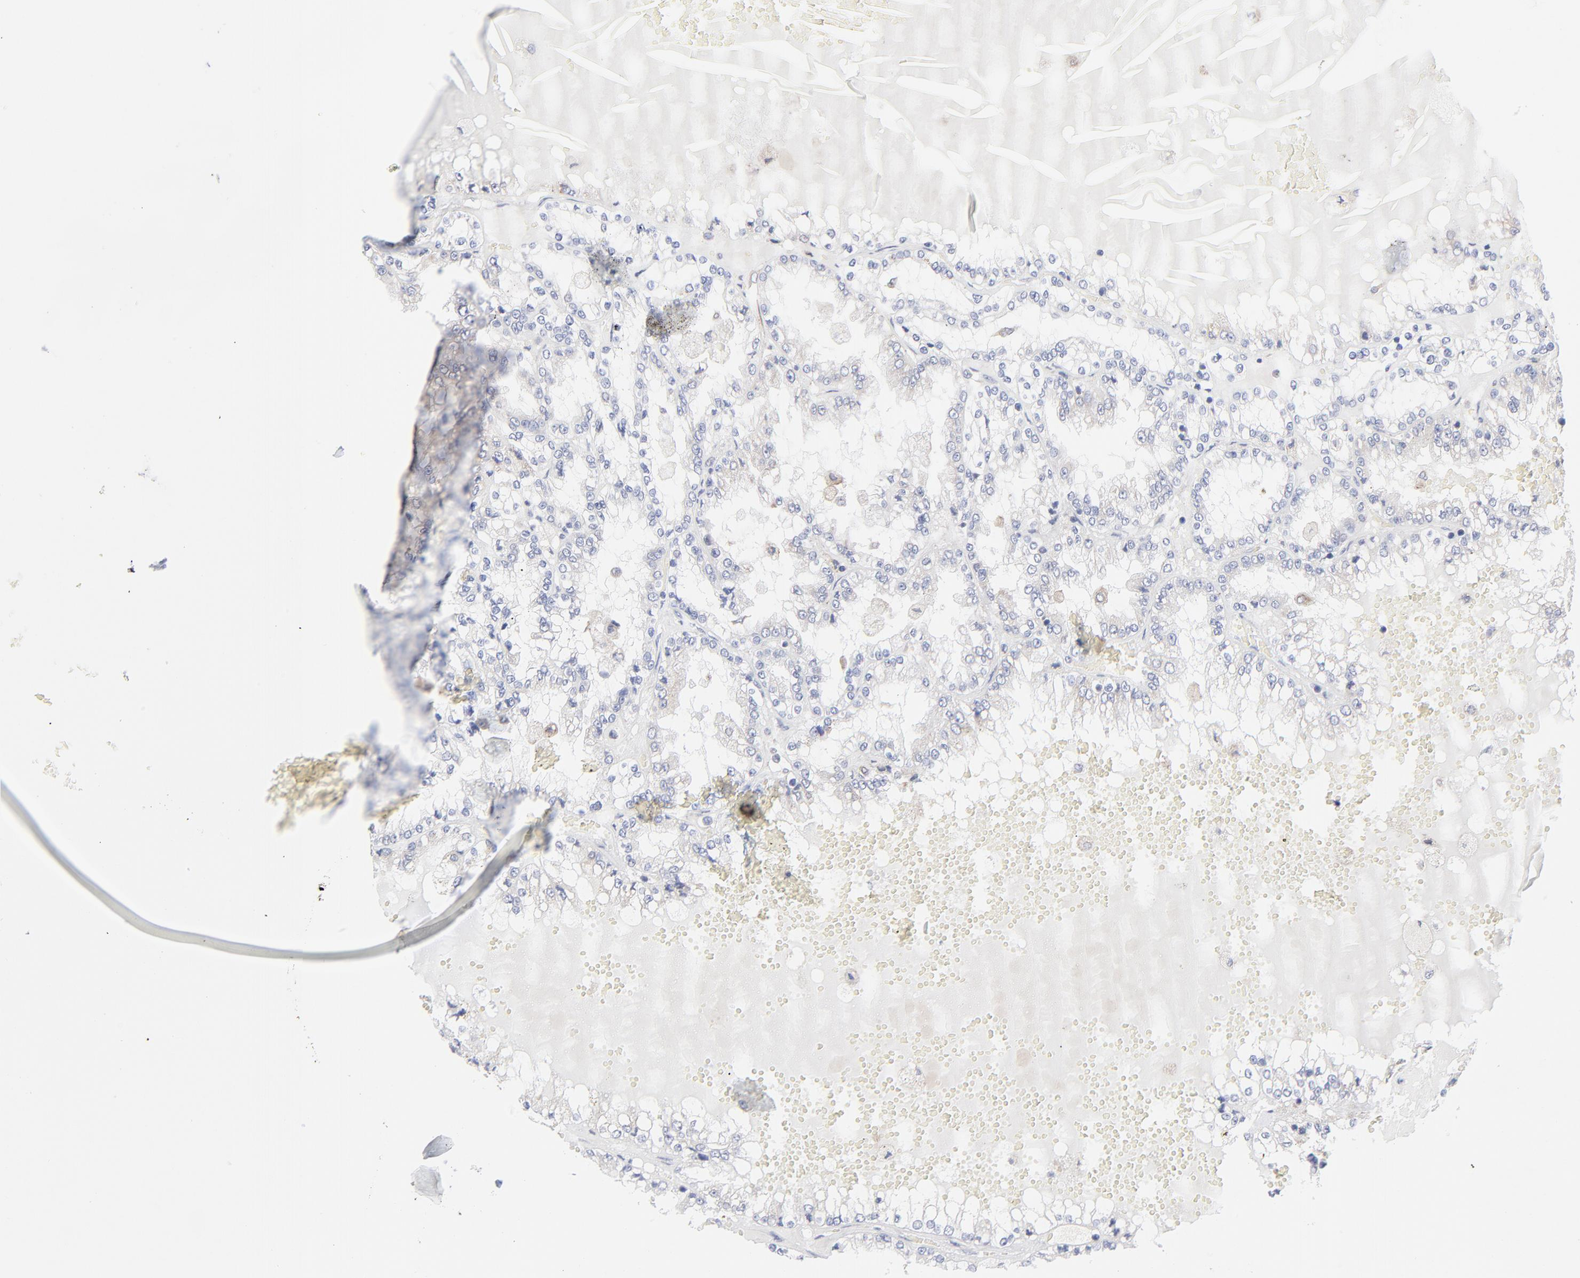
{"staining": {"intensity": "negative", "quantity": "none", "location": "none"}, "tissue": "renal cancer", "cell_type": "Tumor cells", "image_type": "cancer", "snomed": [{"axis": "morphology", "description": "Adenocarcinoma, NOS"}, {"axis": "topography", "description": "Kidney"}], "caption": "There is no significant positivity in tumor cells of renal cancer.", "gene": "TRIM22", "patient": {"sex": "female", "age": 56}}